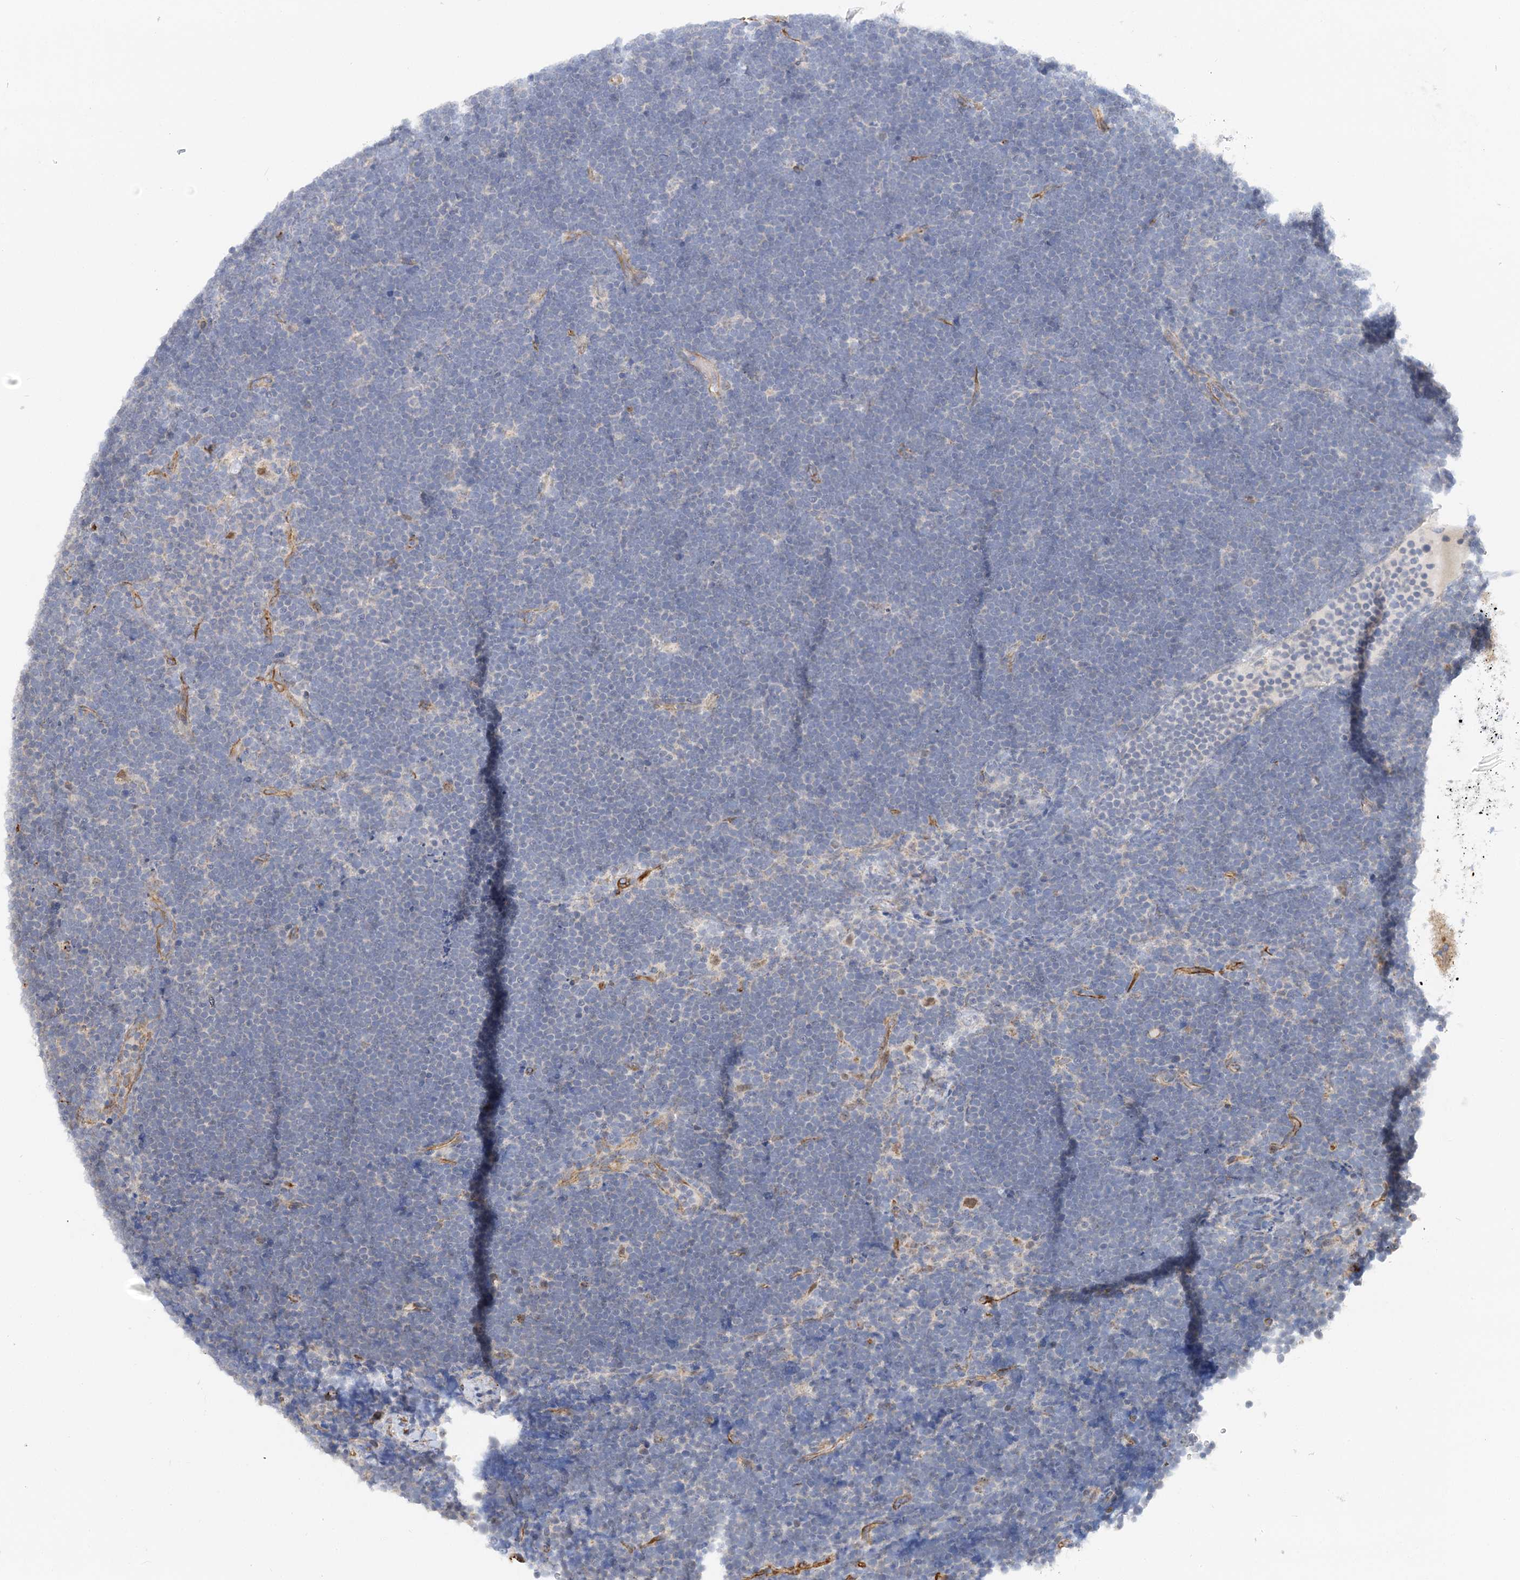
{"staining": {"intensity": "negative", "quantity": "none", "location": "none"}, "tissue": "lymphoma", "cell_type": "Tumor cells", "image_type": "cancer", "snomed": [{"axis": "morphology", "description": "Malignant lymphoma, non-Hodgkin's type, High grade"}, {"axis": "topography", "description": "Lymph node"}], "caption": "Immunohistochemistry (IHC) image of neoplastic tissue: human malignant lymphoma, non-Hodgkin's type (high-grade) stained with DAB shows no significant protein staining in tumor cells.", "gene": "NELL2", "patient": {"sex": "male", "age": 13}}